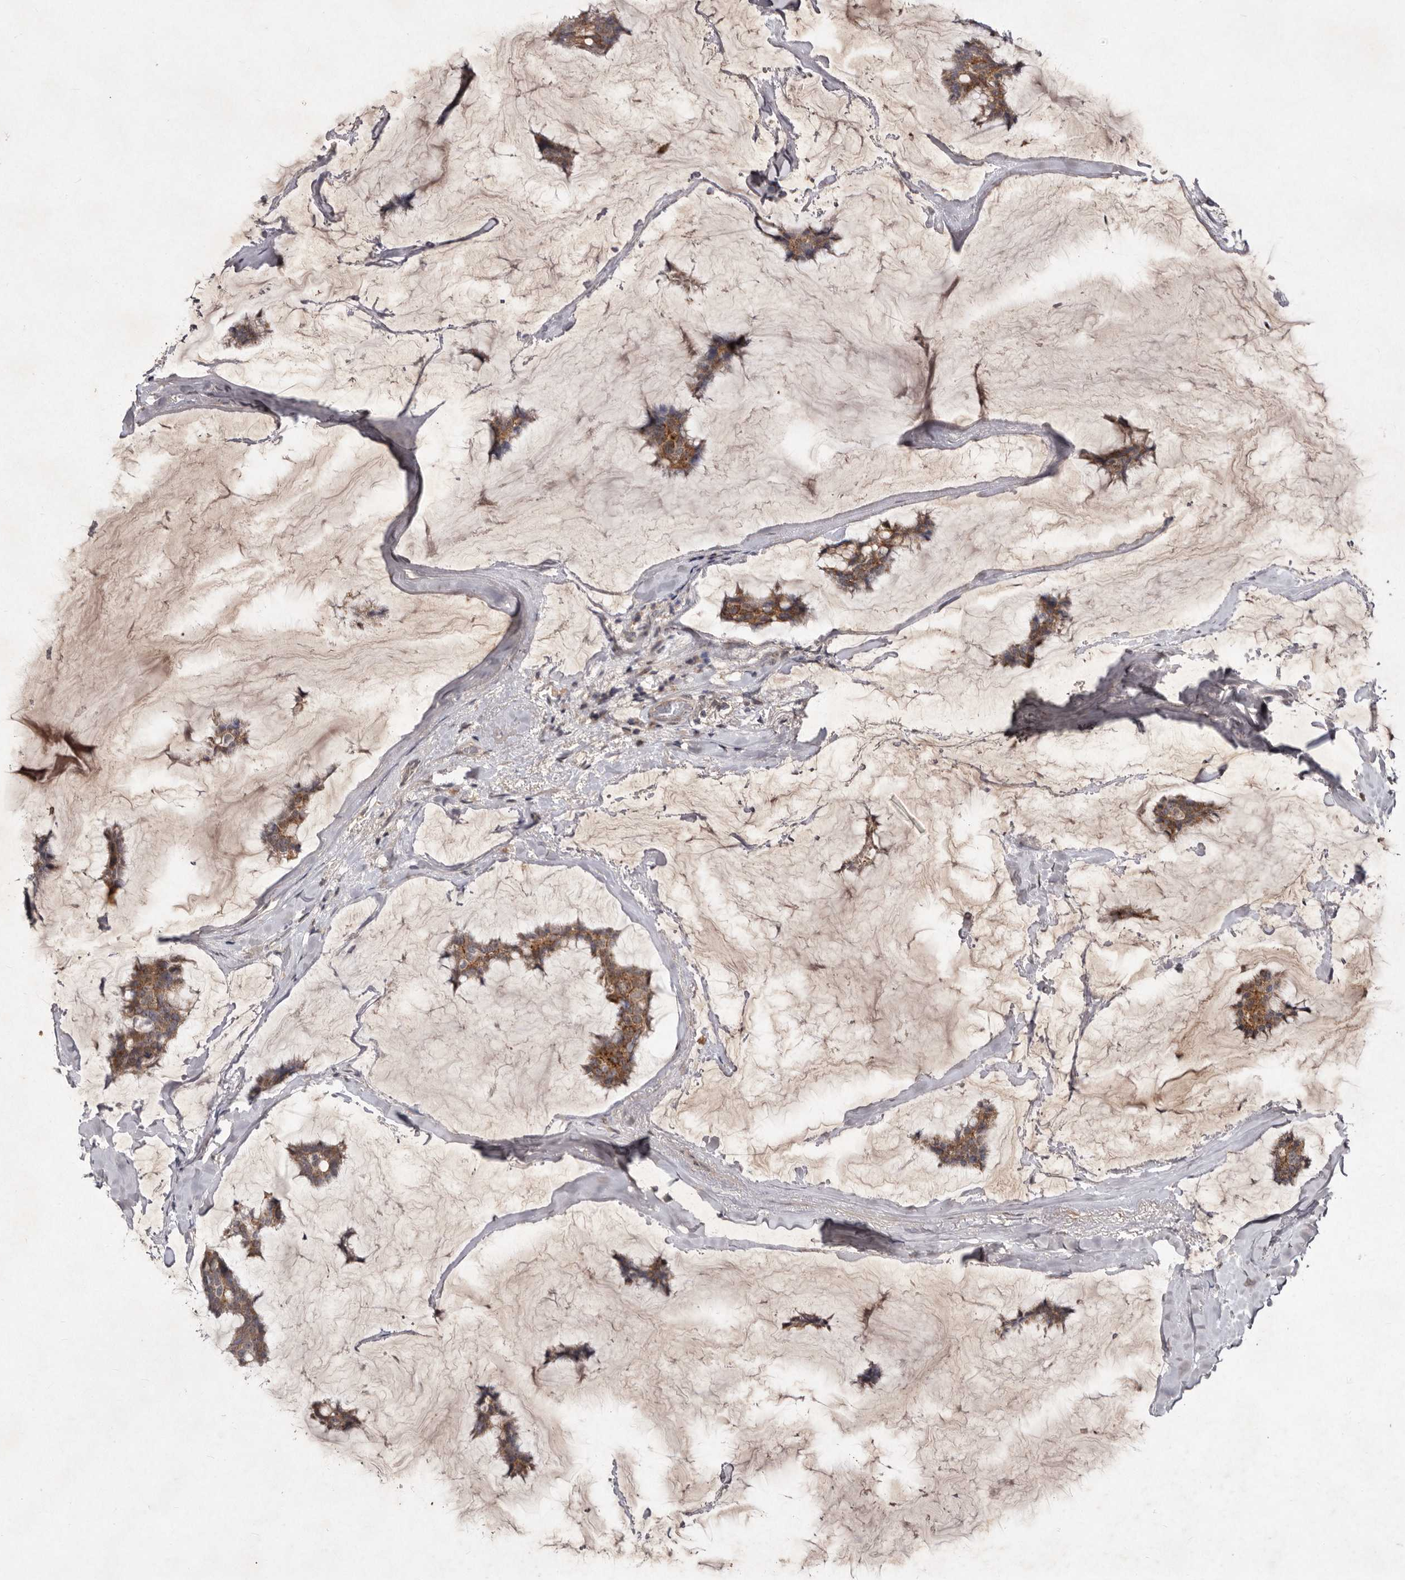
{"staining": {"intensity": "moderate", "quantity": ">75%", "location": "cytoplasmic/membranous"}, "tissue": "breast cancer", "cell_type": "Tumor cells", "image_type": "cancer", "snomed": [{"axis": "morphology", "description": "Duct carcinoma"}, {"axis": "topography", "description": "Breast"}], "caption": "This is an image of immunohistochemistry (IHC) staining of breast infiltrating ductal carcinoma, which shows moderate staining in the cytoplasmic/membranous of tumor cells.", "gene": "FLAD1", "patient": {"sex": "female", "age": 93}}